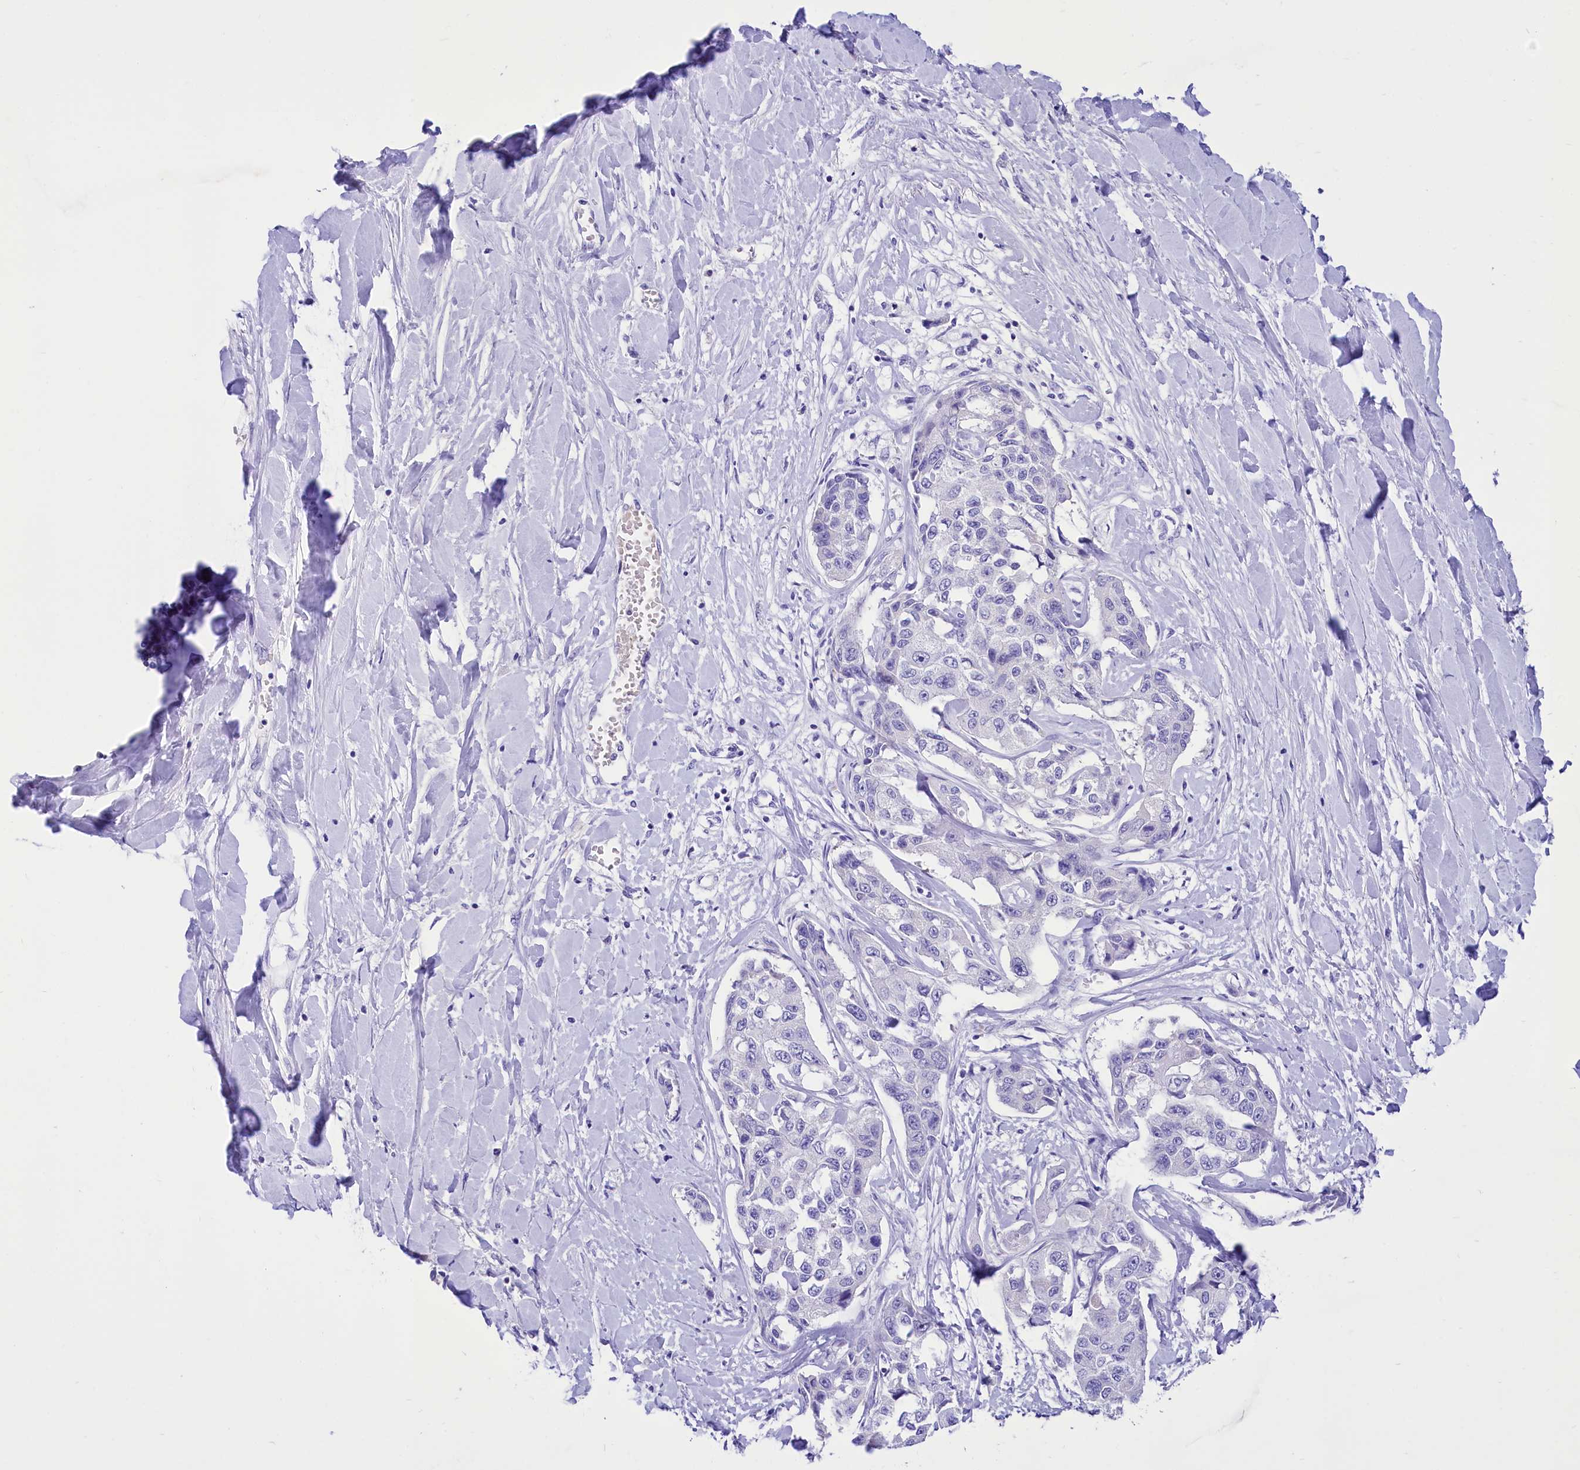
{"staining": {"intensity": "negative", "quantity": "none", "location": "none"}, "tissue": "liver cancer", "cell_type": "Tumor cells", "image_type": "cancer", "snomed": [{"axis": "morphology", "description": "Cholangiocarcinoma"}, {"axis": "topography", "description": "Liver"}], "caption": "High power microscopy histopathology image of an IHC histopathology image of liver cancer, revealing no significant positivity in tumor cells.", "gene": "TTC36", "patient": {"sex": "male", "age": 59}}